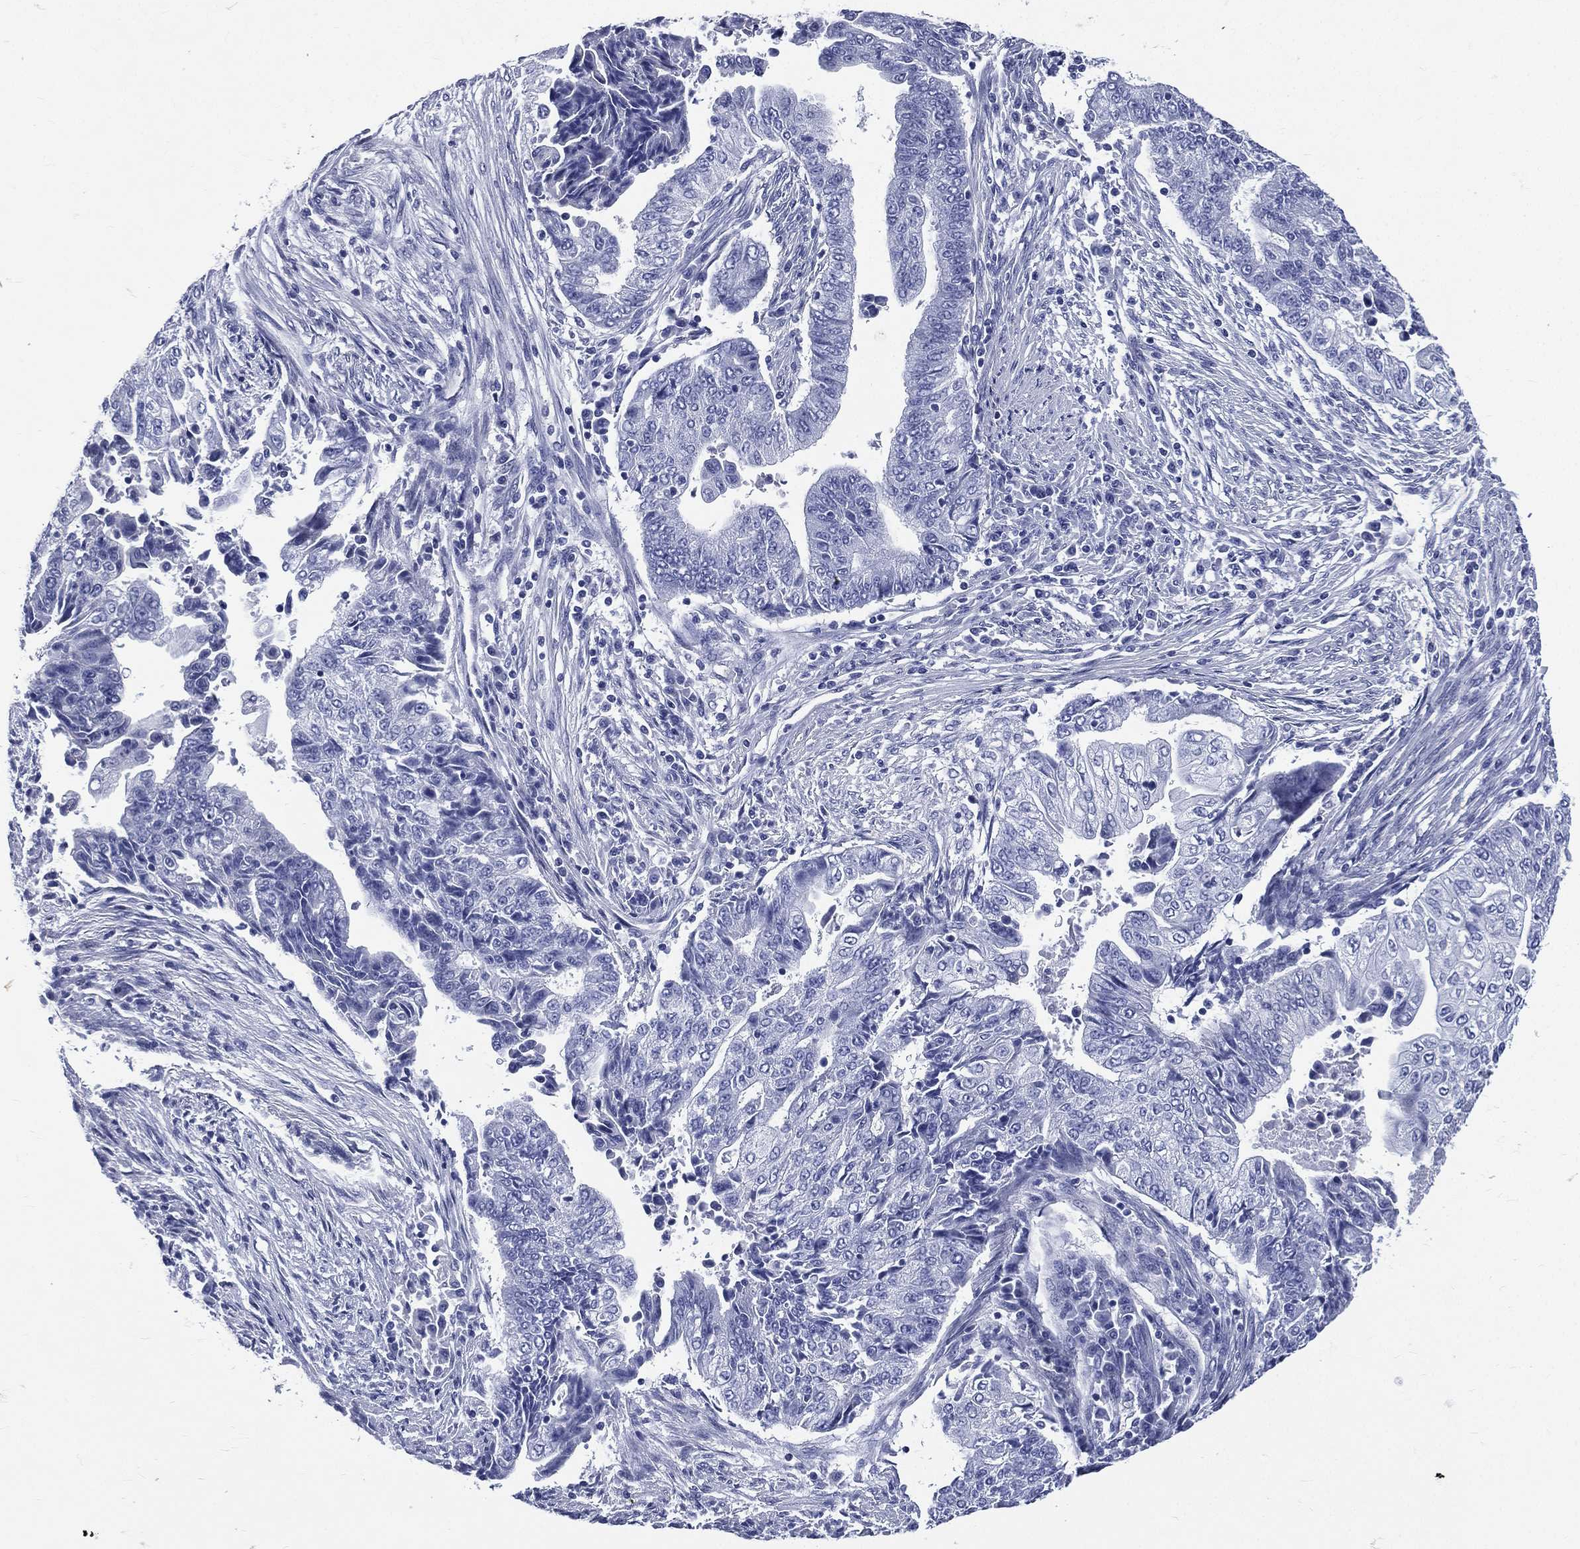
{"staining": {"intensity": "negative", "quantity": "none", "location": "none"}, "tissue": "endometrial cancer", "cell_type": "Tumor cells", "image_type": "cancer", "snomed": [{"axis": "morphology", "description": "Adenocarcinoma, NOS"}, {"axis": "topography", "description": "Uterus"}, {"axis": "topography", "description": "Endometrium"}], "caption": "Tumor cells show no significant staining in endometrial cancer (adenocarcinoma). (Brightfield microscopy of DAB immunohistochemistry at high magnification).", "gene": "DPYS", "patient": {"sex": "female", "age": 54}}